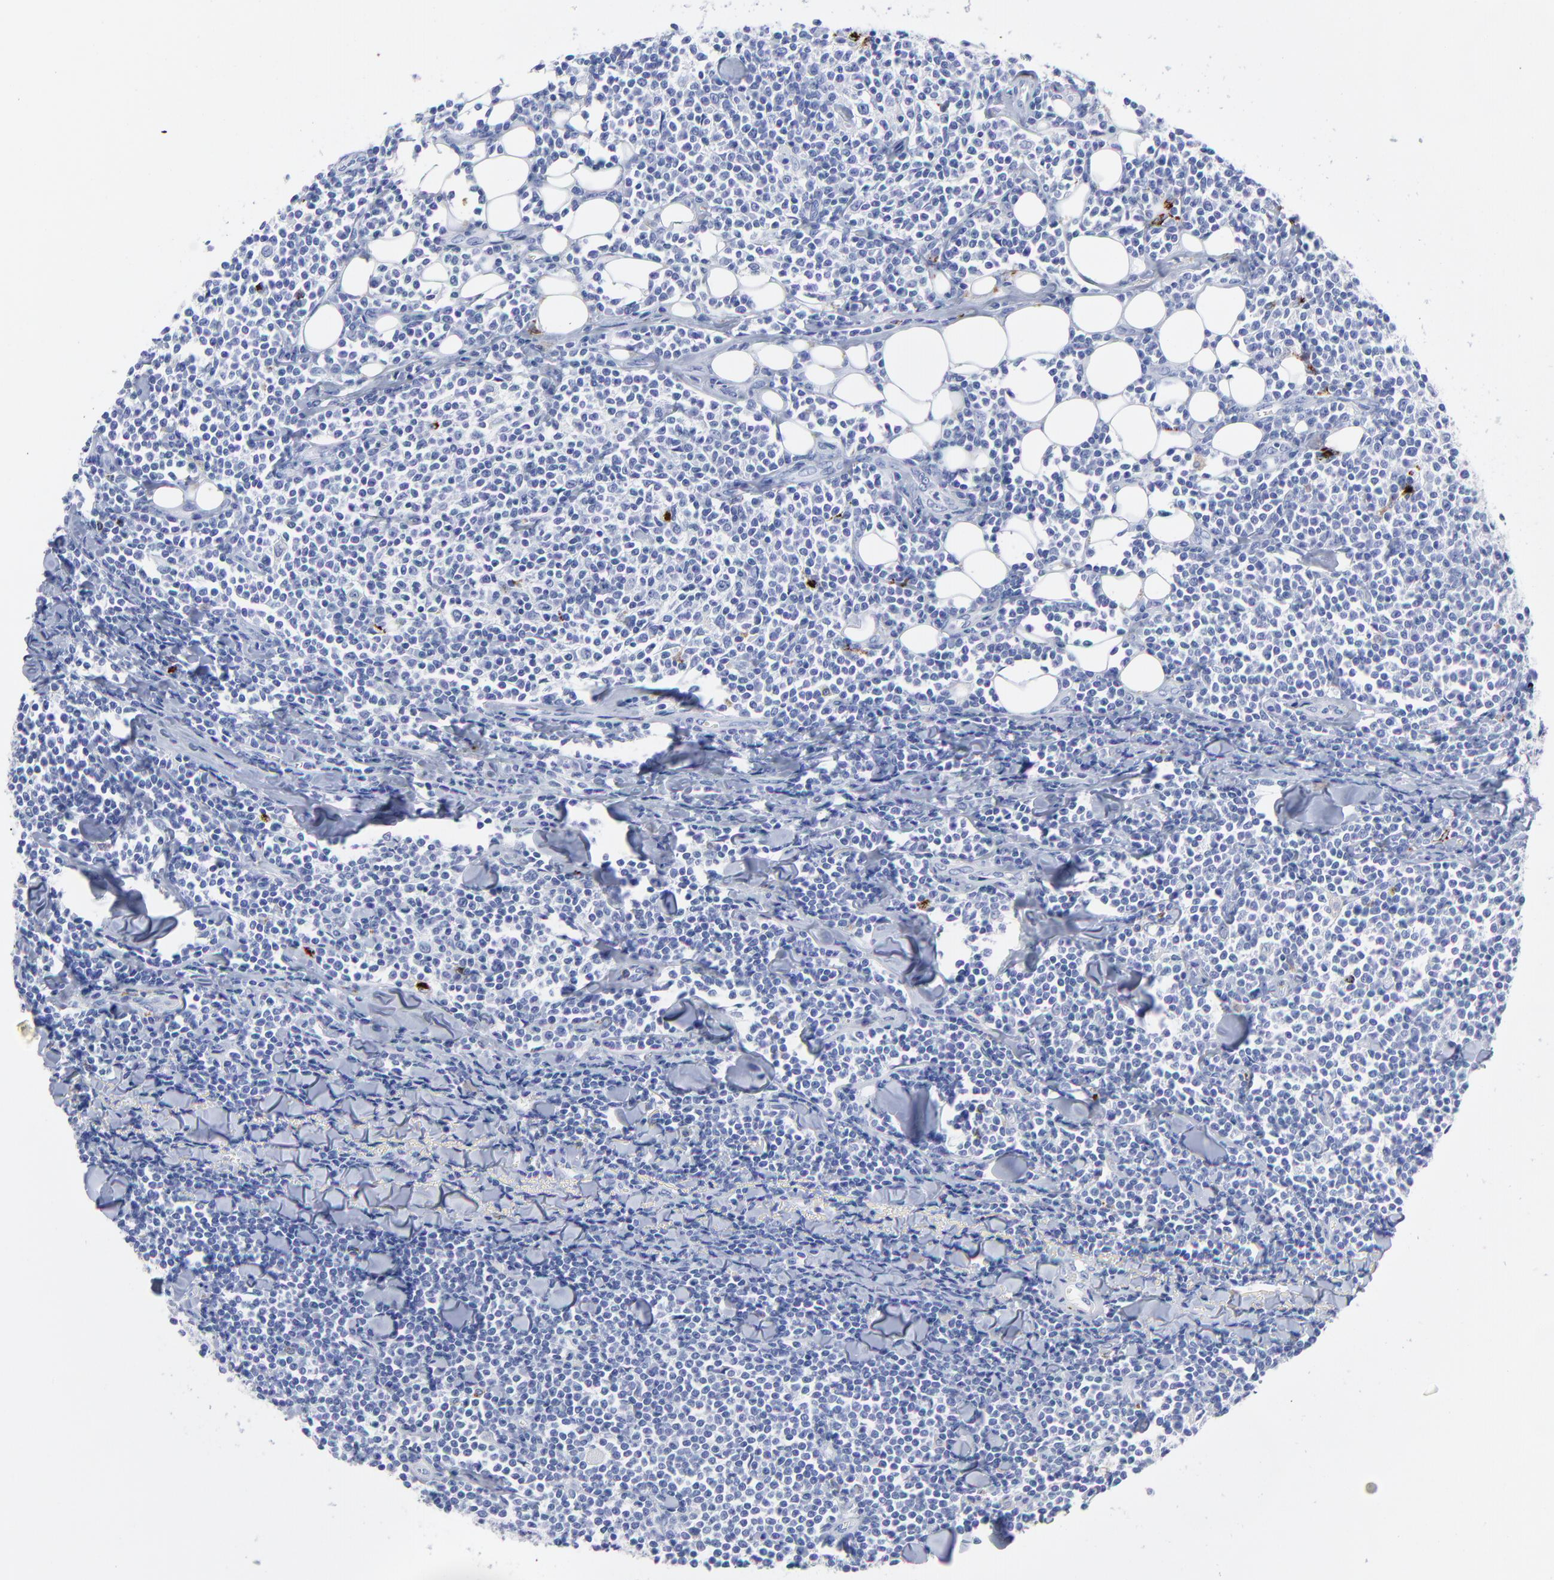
{"staining": {"intensity": "moderate", "quantity": "<25%", "location": "cytoplasmic/membranous"}, "tissue": "lymphoma", "cell_type": "Tumor cells", "image_type": "cancer", "snomed": [{"axis": "morphology", "description": "Malignant lymphoma, non-Hodgkin's type, Low grade"}, {"axis": "topography", "description": "Soft tissue"}], "caption": "Protein expression analysis of malignant lymphoma, non-Hodgkin's type (low-grade) reveals moderate cytoplasmic/membranous expression in about <25% of tumor cells.", "gene": "CPVL", "patient": {"sex": "male", "age": 92}}